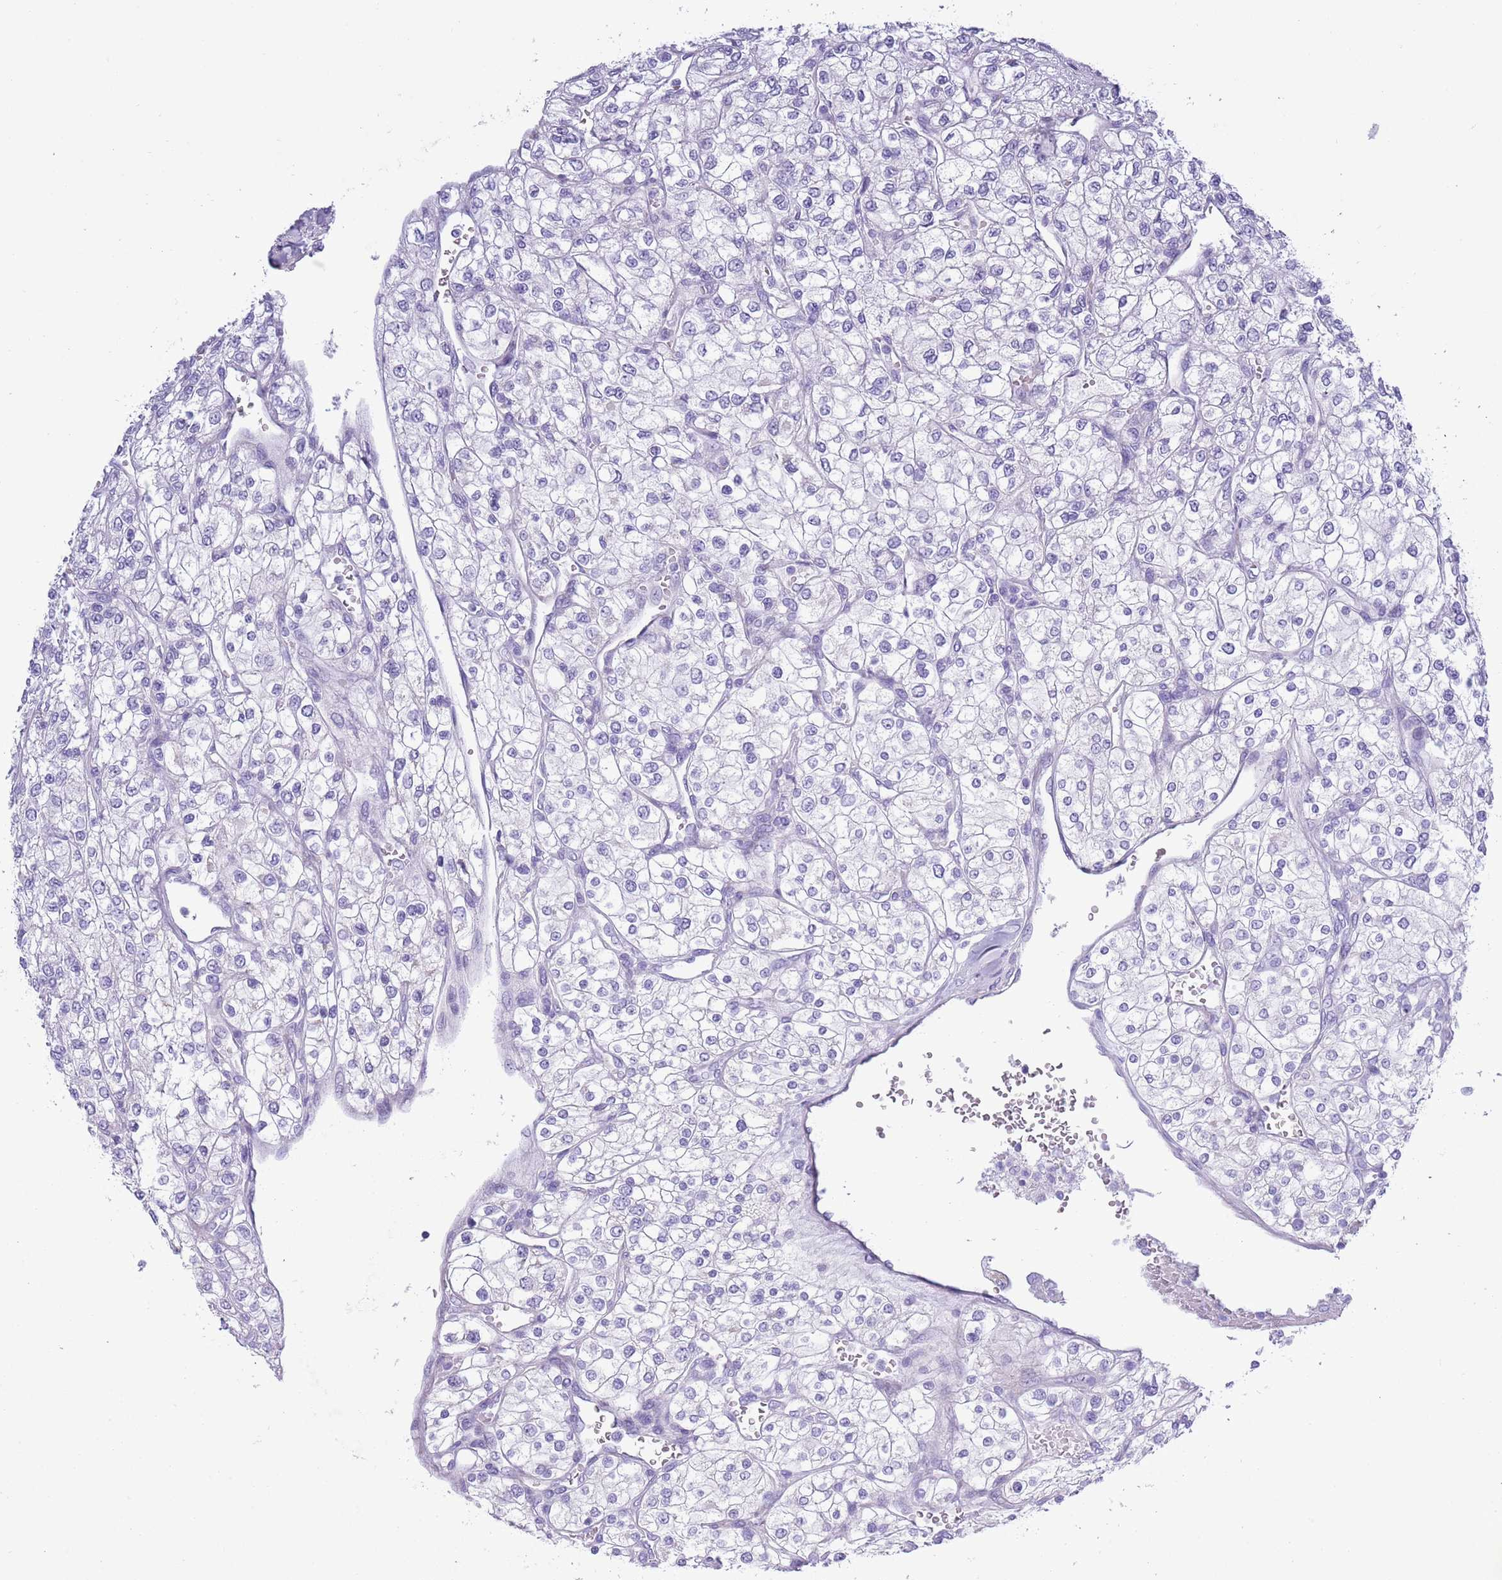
{"staining": {"intensity": "negative", "quantity": "none", "location": "none"}, "tissue": "renal cancer", "cell_type": "Tumor cells", "image_type": "cancer", "snomed": [{"axis": "morphology", "description": "Adenocarcinoma, NOS"}, {"axis": "topography", "description": "Kidney"}], "caption": "IHC of renal cancer (adenocarcinoma) shows no positivity in tumor cells.", "gene": "MOCOS", "patient": {"sex": "male", "age": 80}}